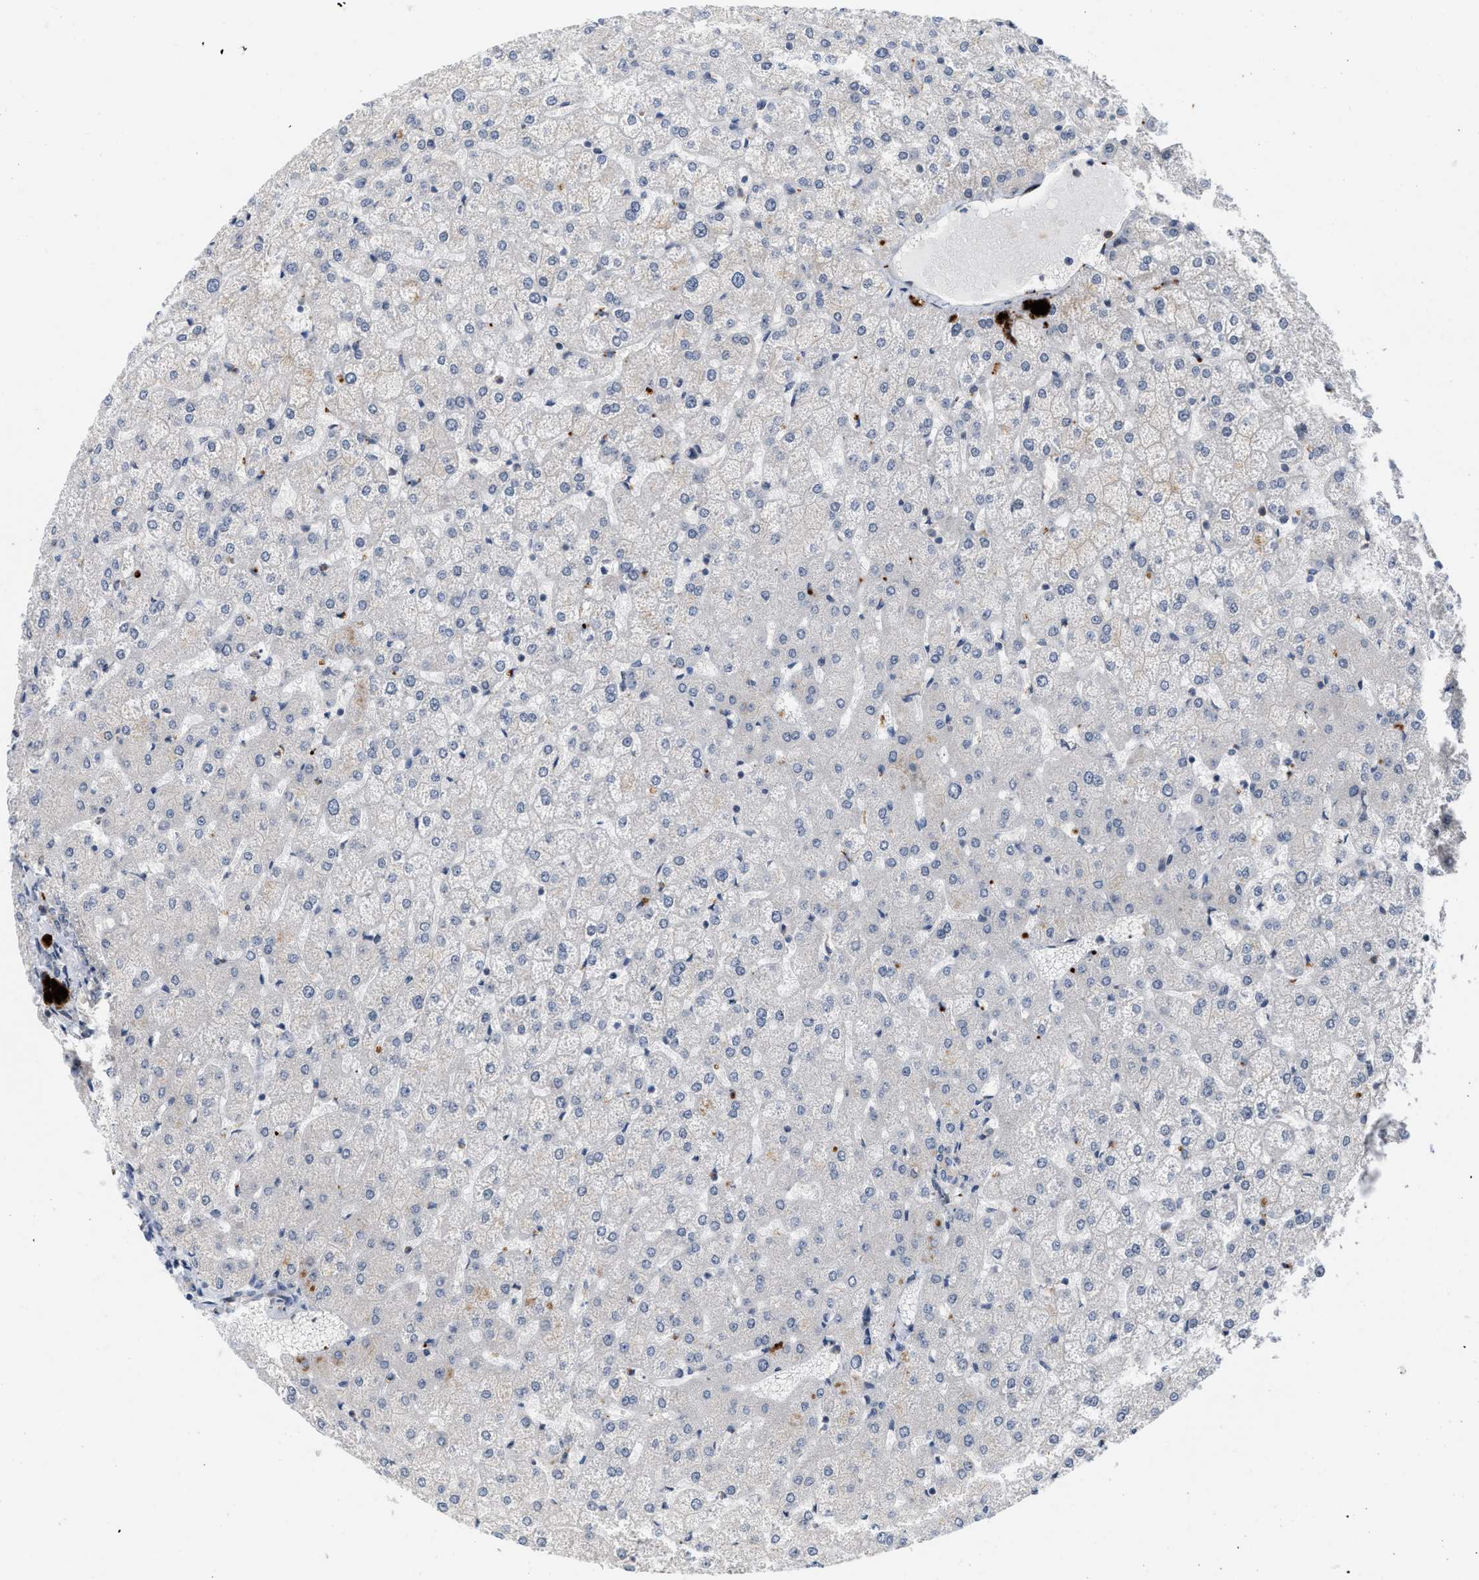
{"staining": {"intensity": "weak", "quantity": "<25%", "location": "cytoplasmic/membranous"}, "tissue": "liver", "cell_type": "Cholangiocytes", "image_type": "normal", "snomed": [{"axis": "morphology", "description": "Normal tissue, NOS"}, {"axis": "topography", "description": "Liver"}], "caption": "Cholangiocytes are negative for protein expression in normal human liver. (DAB IHC with hematoxylin counter stain).", "gene": "CSNK1A1", "patient": {"sex": "female", "age": 32}}